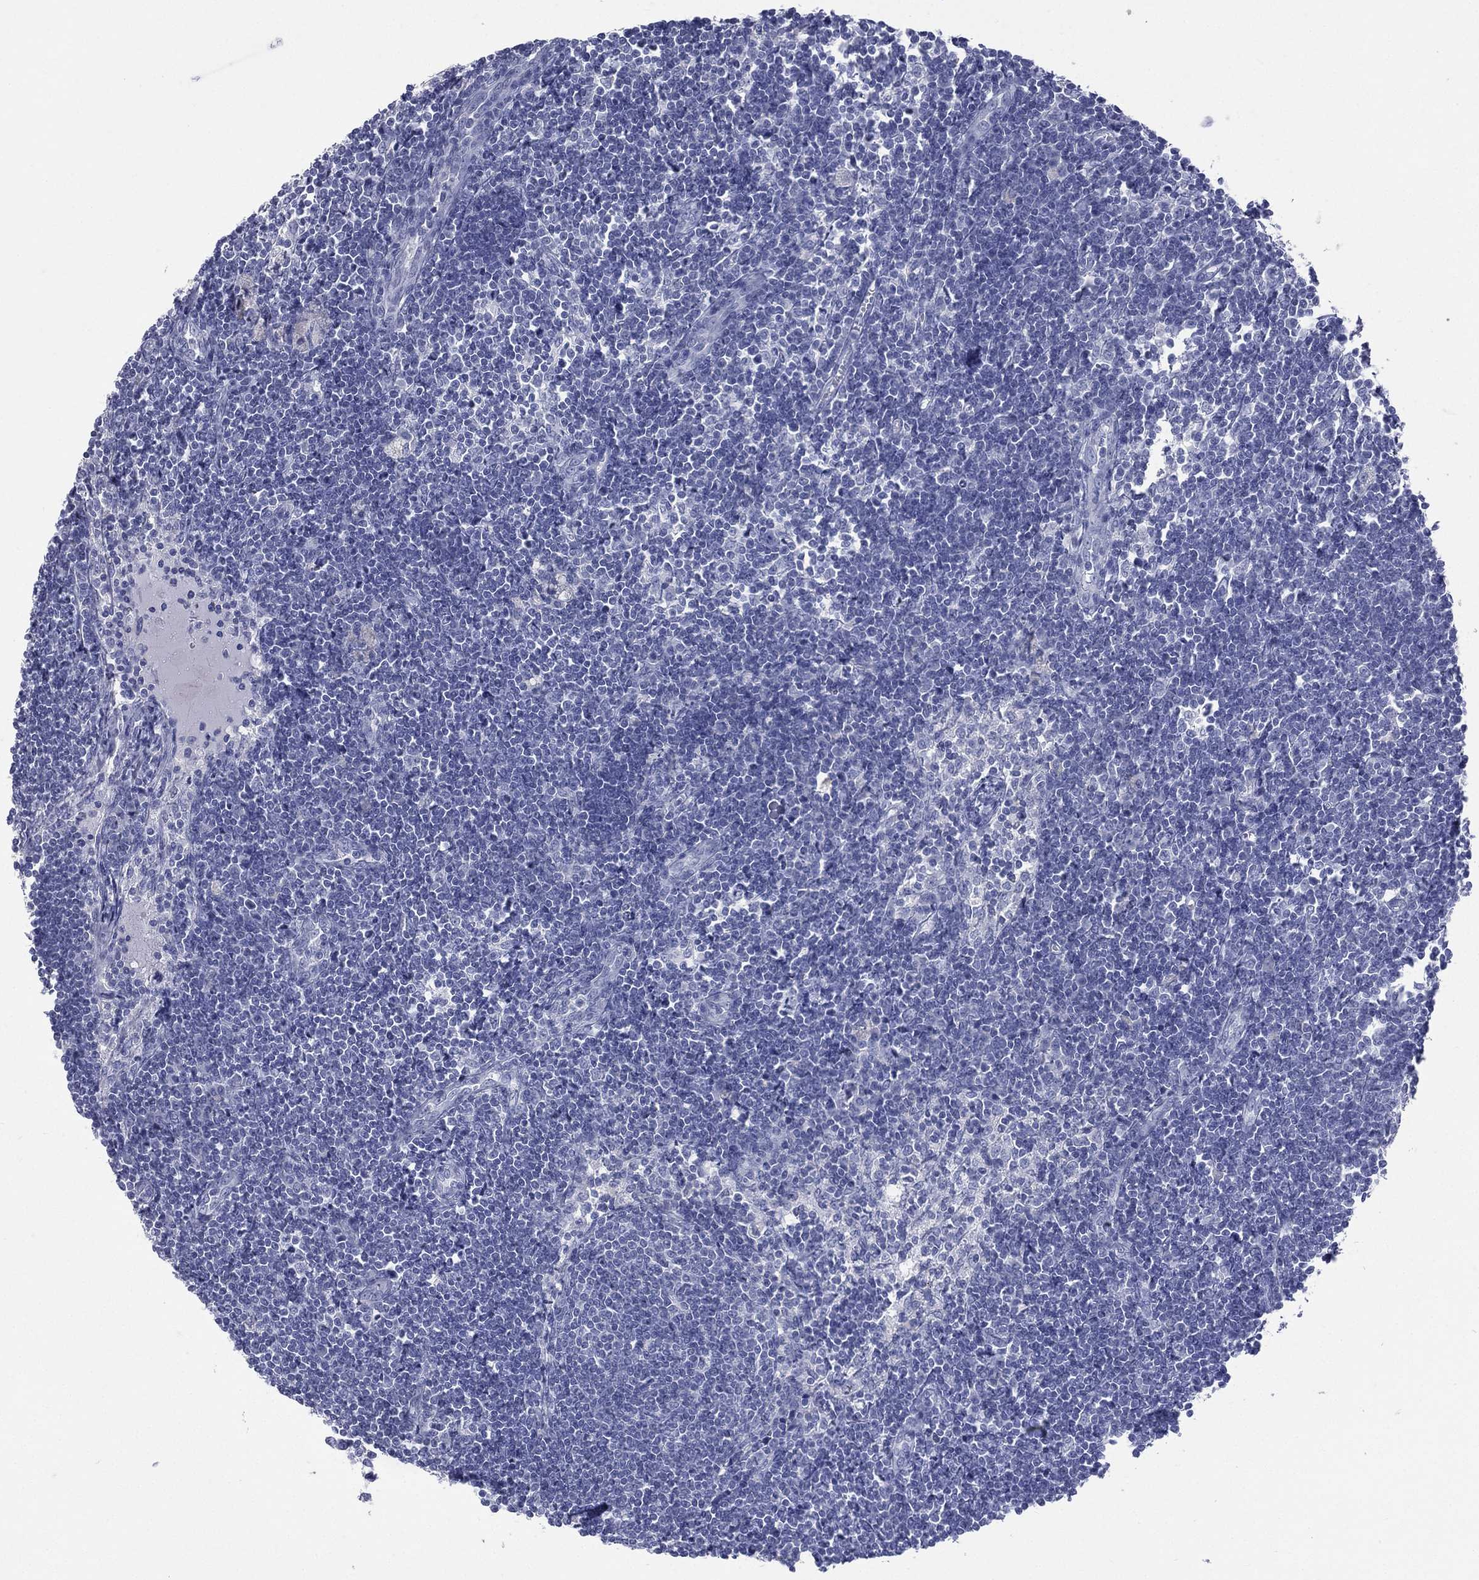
{"staining": {"intensity": "negative", "quantity": "none", "location": "none"}, "tissue": "lymph node", "cell_type": "Non-germinal center cells", "image_type": "normal", "snomed": [{"axis": "morphology", "description": "Normal tissue, NOS"}, {"axis": "morphology", "description": "Adenocarcinoma, NOS"}, {"axis": "topography", "description": "Lymph node"}, {"axis": "topography", "description": "Pancreas"}], "caption": "Immunohistochemistry (IHC) of unremarkable lymph node demonstrates no expression in non-germinal center cells. (Stains: DAB (3,3'-diaminobenzidine) IHC with hematoxylin counter stain, Microscopy: brightfield microscopy at high magnification).", "gene": "CES2", "patient": {"sex": "female", "age": 58}}